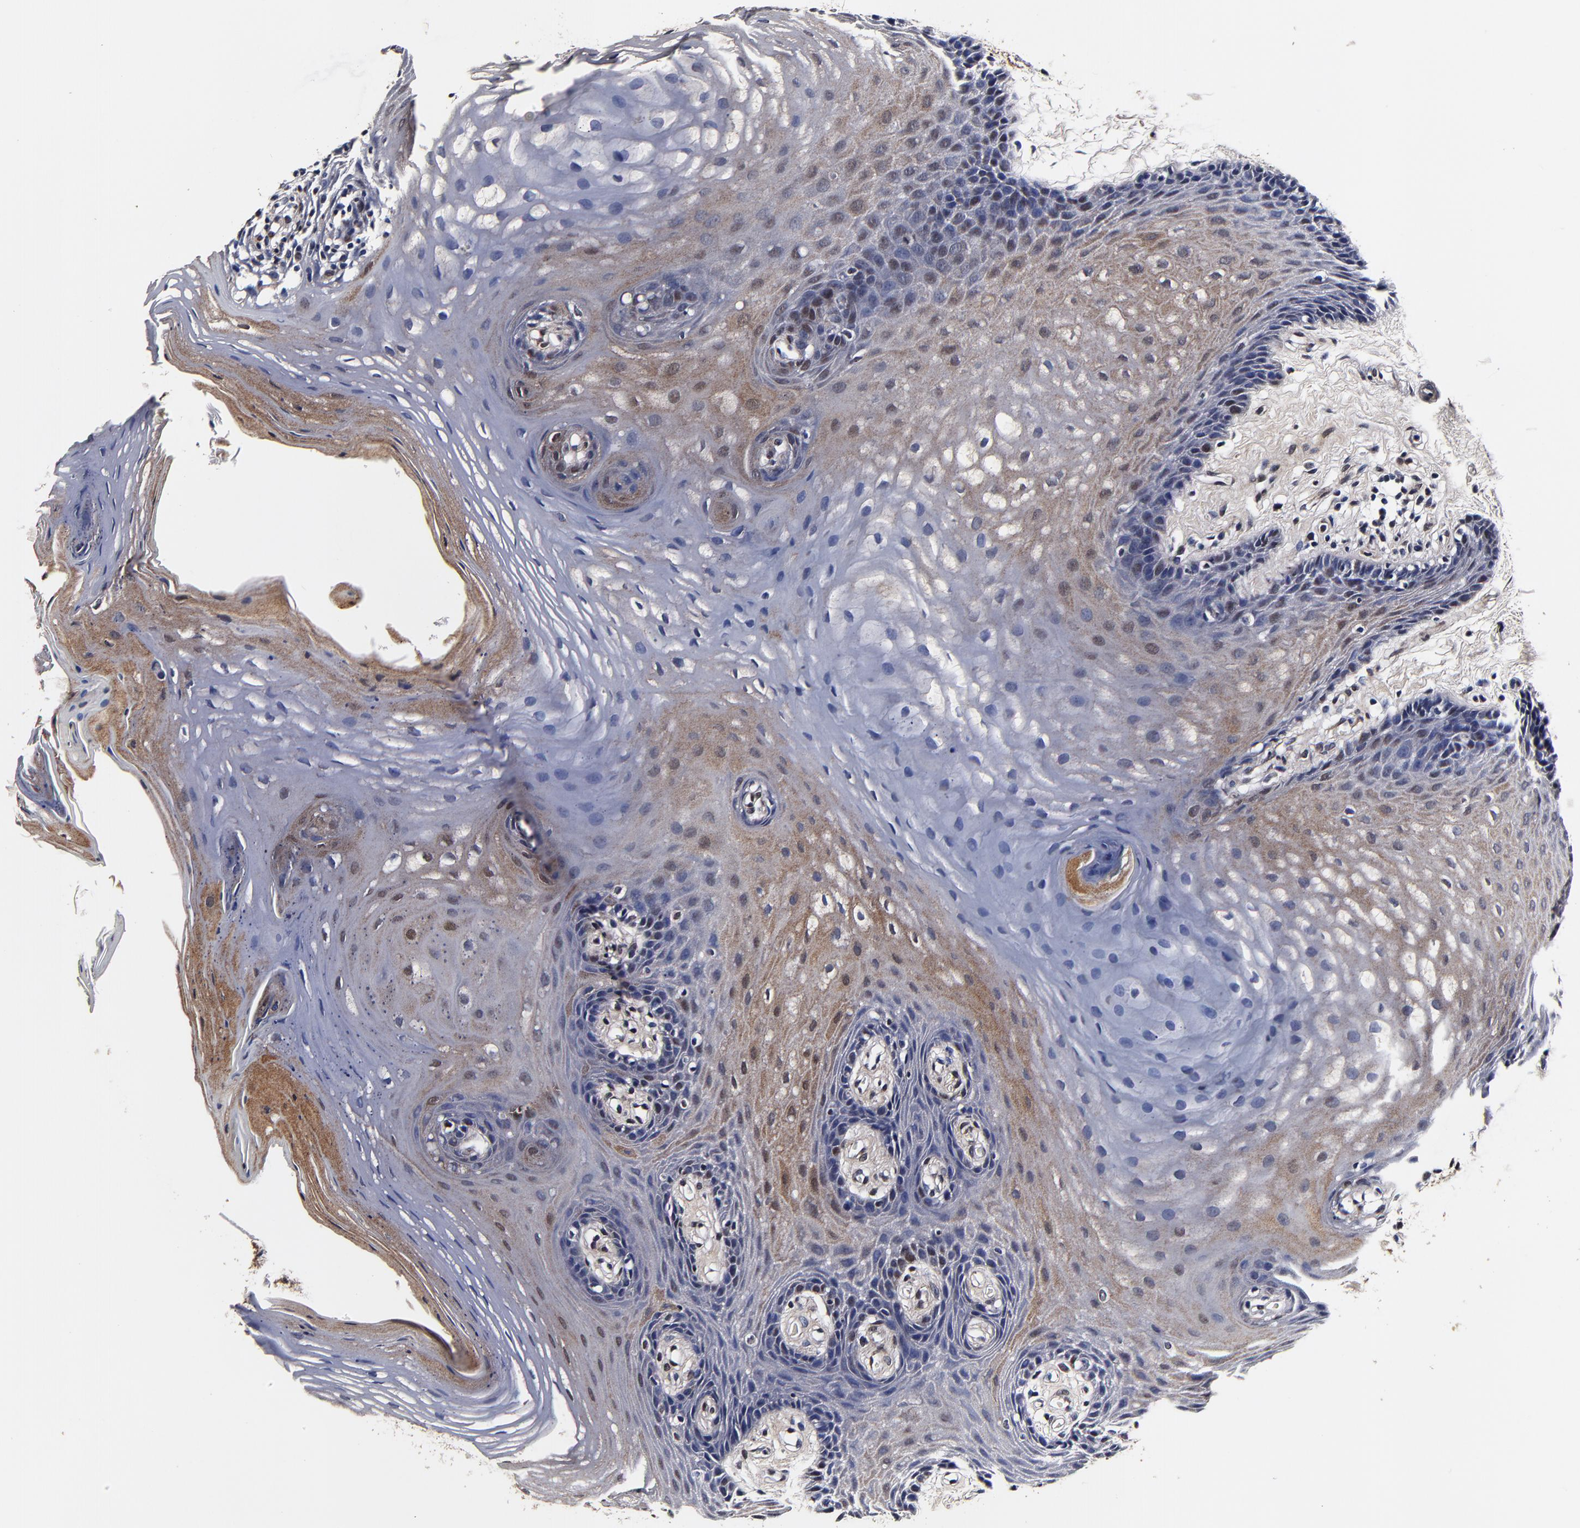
{"staining": {"intensity": "moderate", "quantity": "25%-75%", "location": "cytoplasmic/membranous"}, "tissue": "oral mucosa", "cell_type": "Squamous epithelial cells", "image_type": "normal", "snomed": [{"axis": "morphology", "description": "Normal tissue, NOS"}, {"axis": "topography", "description": "Oral tissue"}], "caption": "Squamous epithelial cells show medium levels of moderate cytoplasmic/membranous staining in approximately 25%-75% of cells in benign oral mucosa. (DAB = brown stain, brightfield microscopy at high magnification).", "gene": "MMP15", "patient": {"sex": "male", "age": 62}}